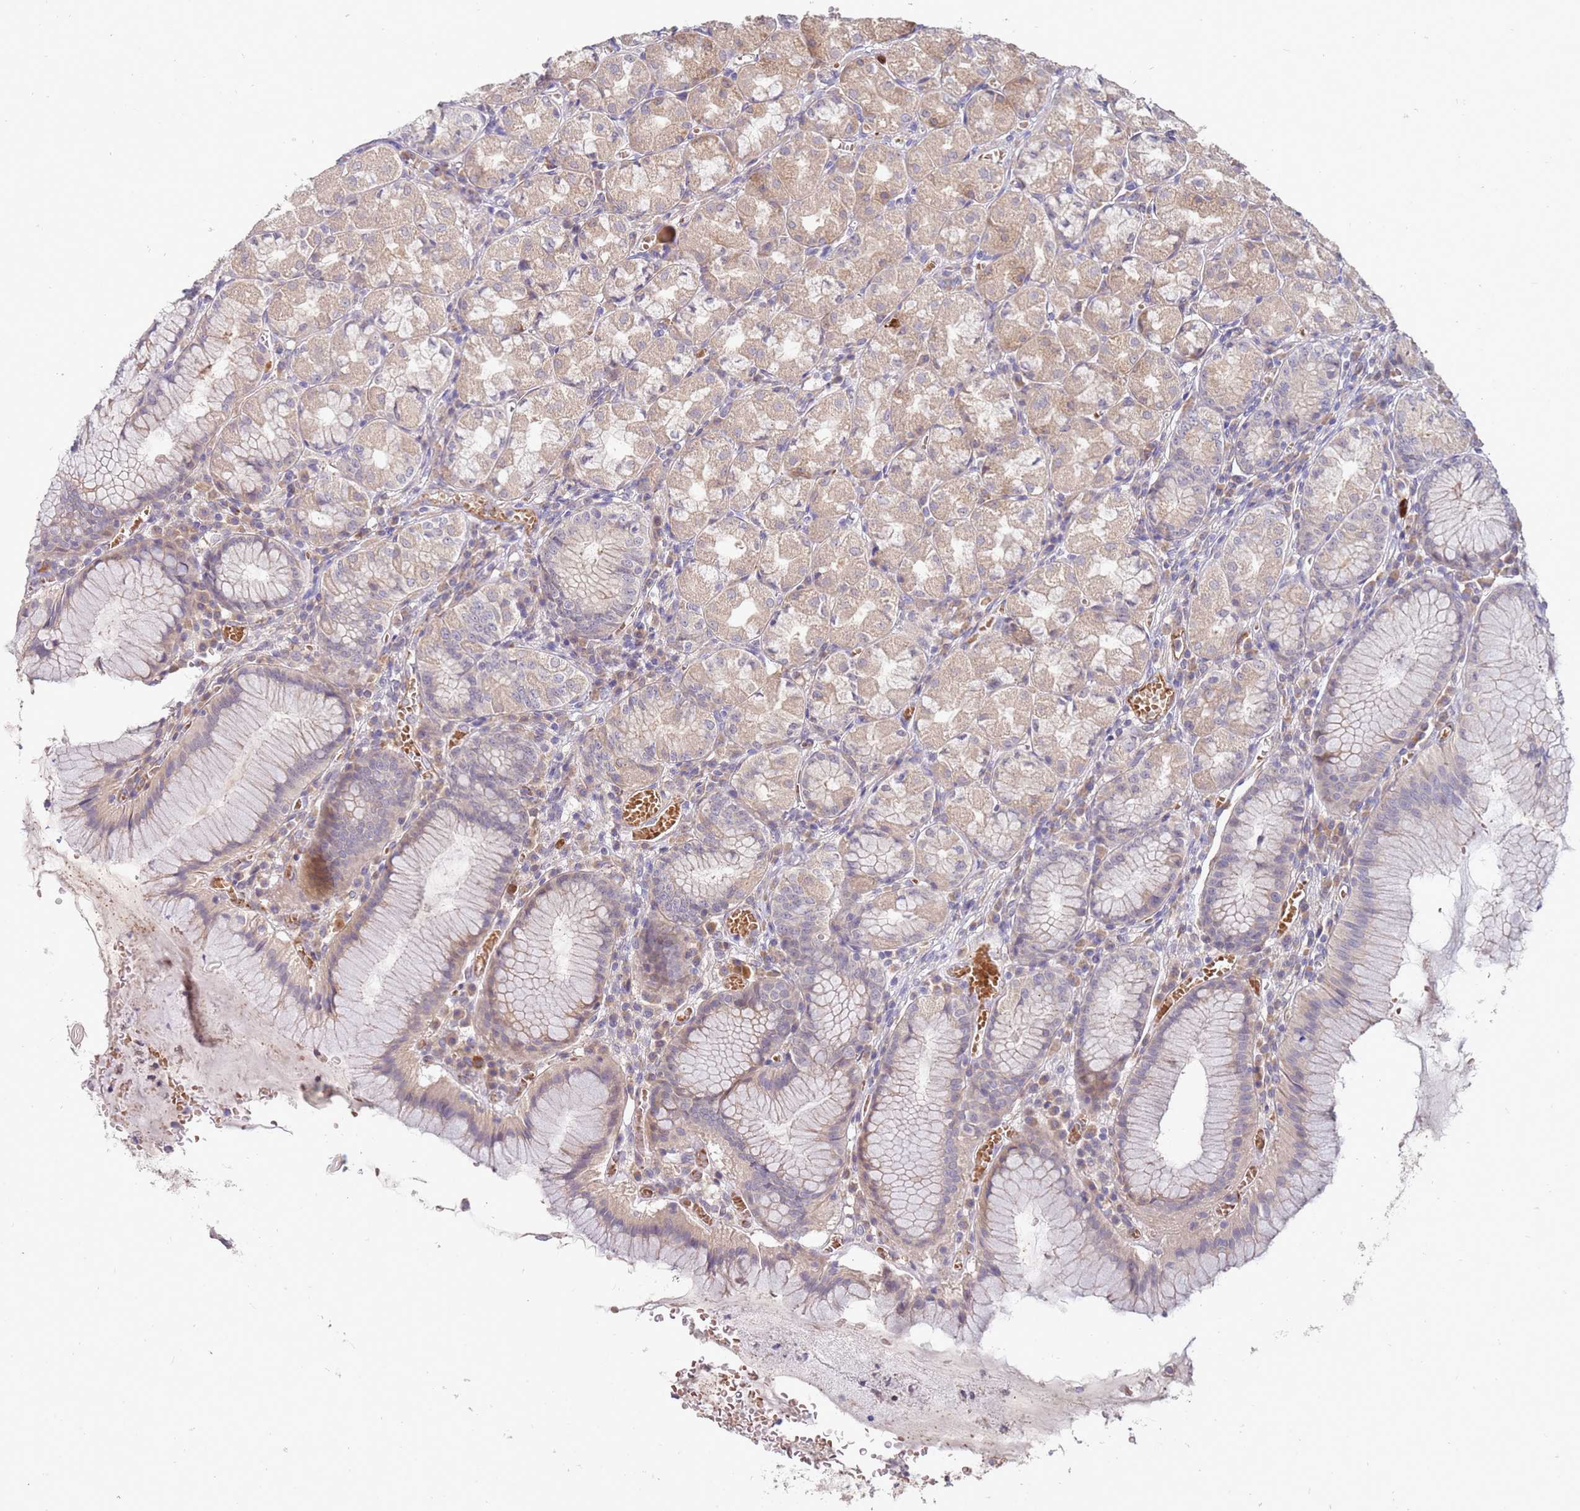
{"staining": {"intensity": "weak", "quantity": ">75%", "location": "cytoplasmic/membranous"}, "tissue": "stomach", "cell_type": "Glandular cells", "image_type": "normal", "snomed": [{"axis": "morphology", "description": "Normal tissue, NOS"}, {"axis": "topography", "description": "Stomach"}], "caption": "Brown immunohistochemical staining in normal stomach exhibits weak cytoplasmic/membranous staining in approximately >75% of glandular cells. The staining was performed using DAB to visualize the protein expression in brown, while the nuclei were stained in blue with hematoxylin (Magnification: 20x).", "gene": "NMUR2", "patient": {"sex": "male", "age": 55}}